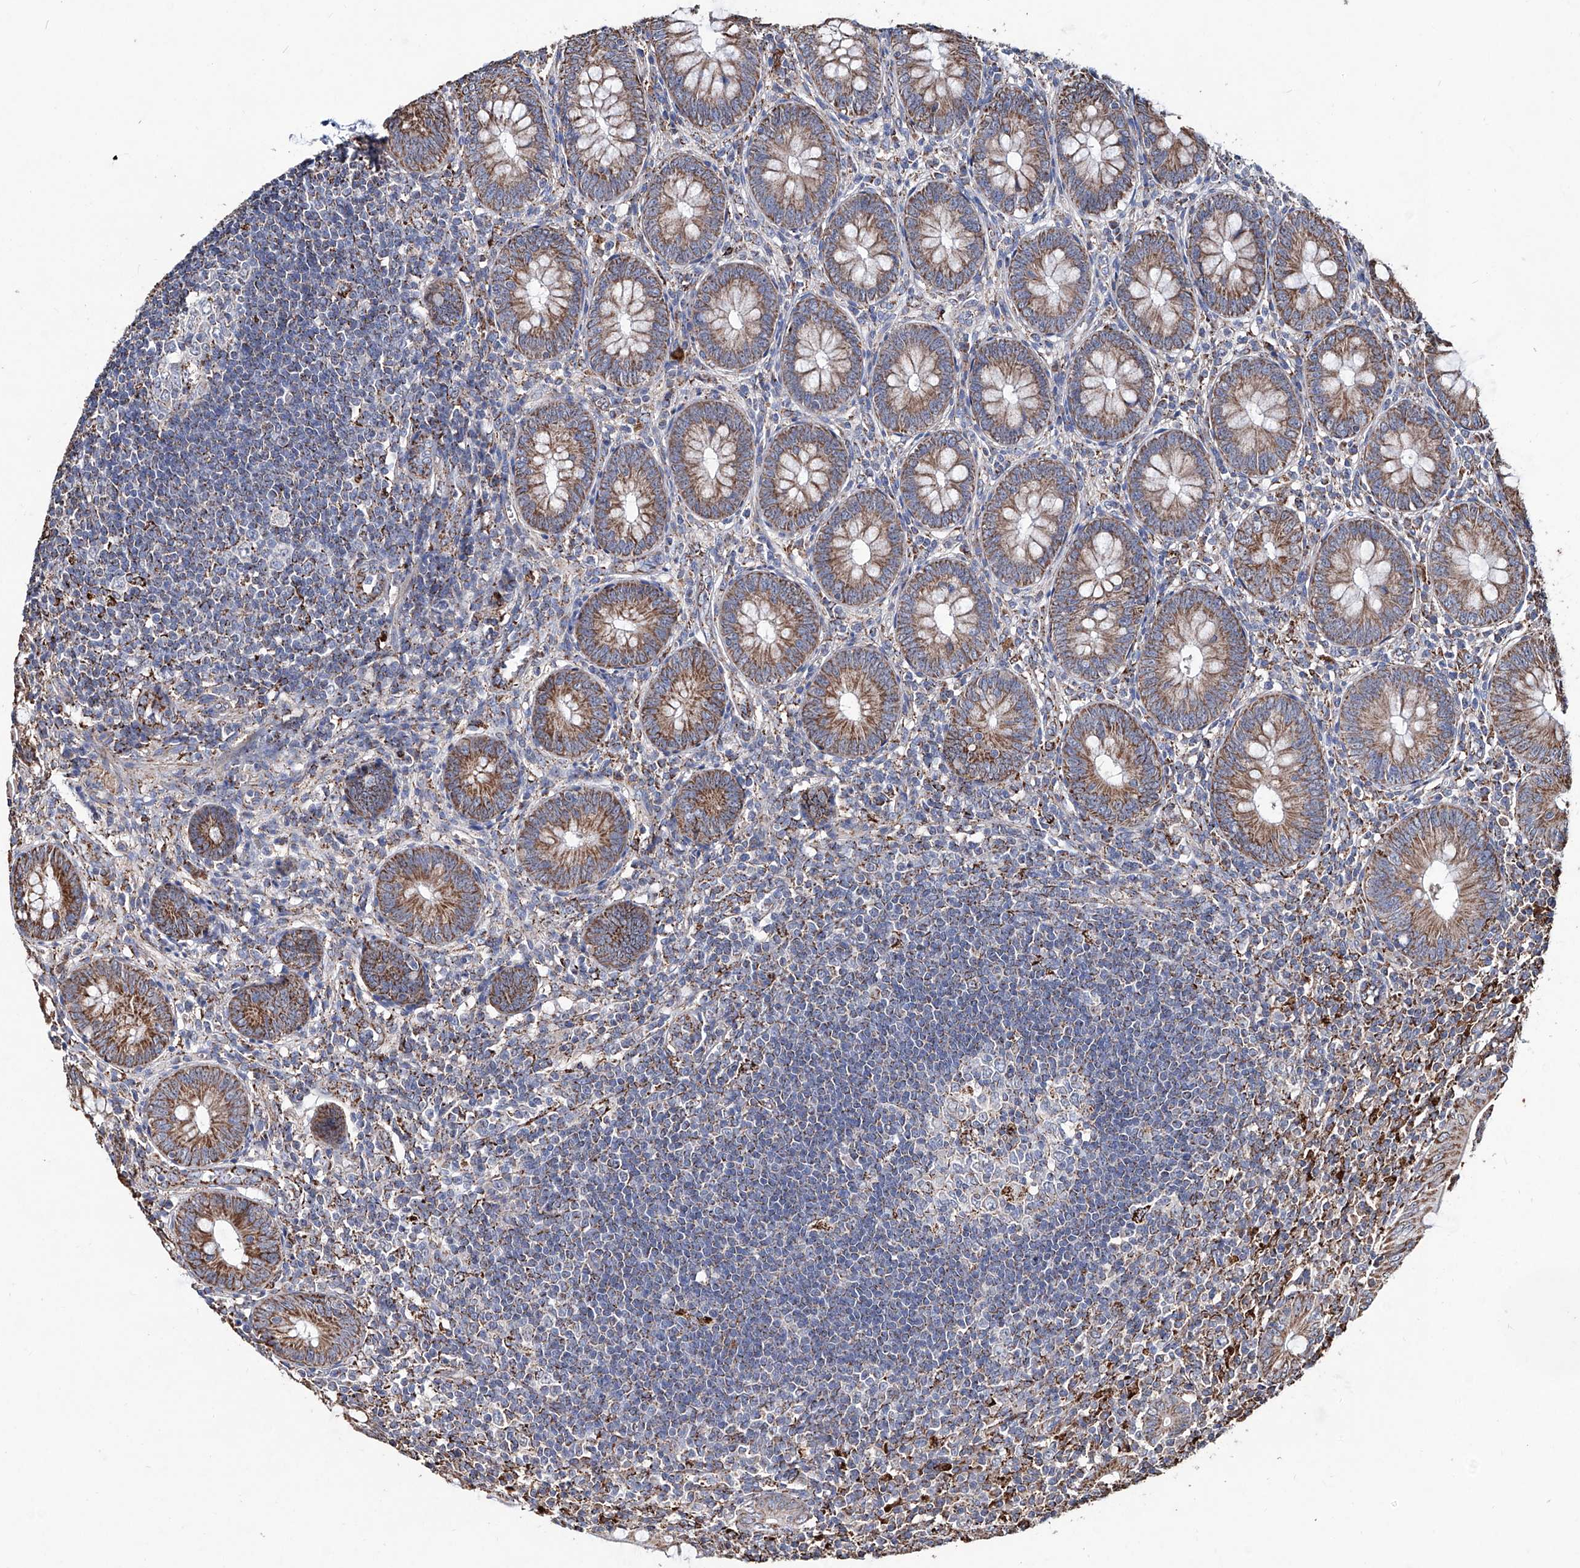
{"staining": {"intensity": "moderate", "quantity": ">75%", "location": "cytoplasmic/membranous"}, "tissue": "appendix", "cell_type": "Glandular cells", "image_type": "normal", "snomed": [{"axis": "morphology", "description": "Normal tissue, NOS"}, {"axis": "topography", "description": "Appendix"}], "caption": "The photomicrograph reveals staining of normal appendix, revealing moderate cytoplasmic/membranous protein staining (brown color) within glandular cells. (brown staining indicates protein expression, while blue staining denotes nuclei).", "gene": "NHS", "patient": {"sex": "male", "age": 14}}